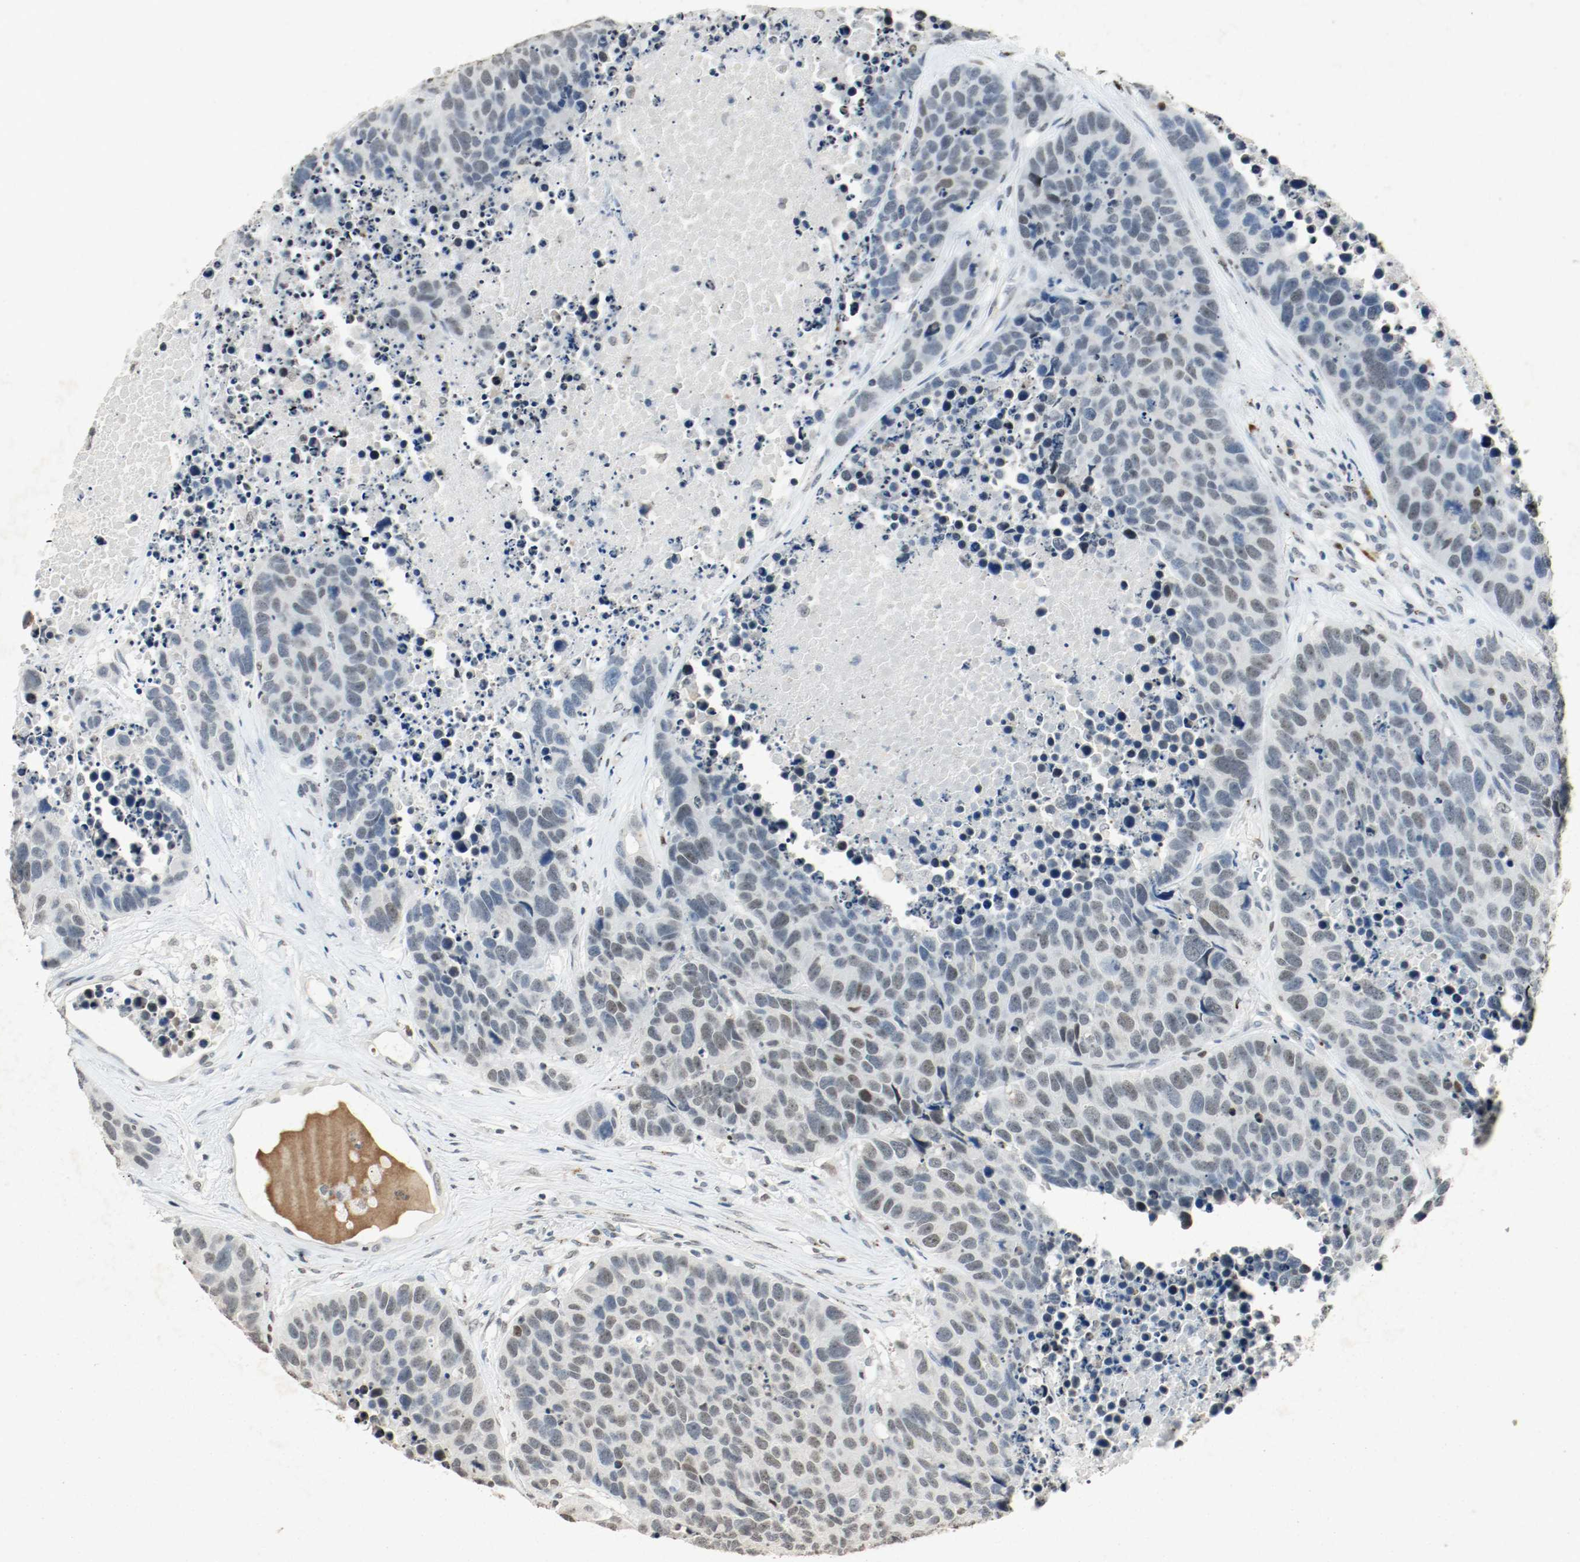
{"staining": {"intensity": "weak", "quantity": "25%-75%", "location": "nuclear"}, "tissue": "carcinoid", "cell_type": "Tumor cells", "image_type": "cancer", "snomed": [{"axis": "morphology", "description": "Carcinoid, malignant, NOS"}, {"axis": "topography", "description": "Lung"}], "caption": "Immunohistochemistry staining of carcinoid, which demonstrates low levels of weak nuclear staining in about 25%-75% of tumor cells indicating weak nuclear protein staining. The staining was performed using DAB (brown) for protein detection and nuclei were counterstained in hematoxylin (blue).", "gene": "DNMT1", "patient": {"sex": "male", "age": 60}}